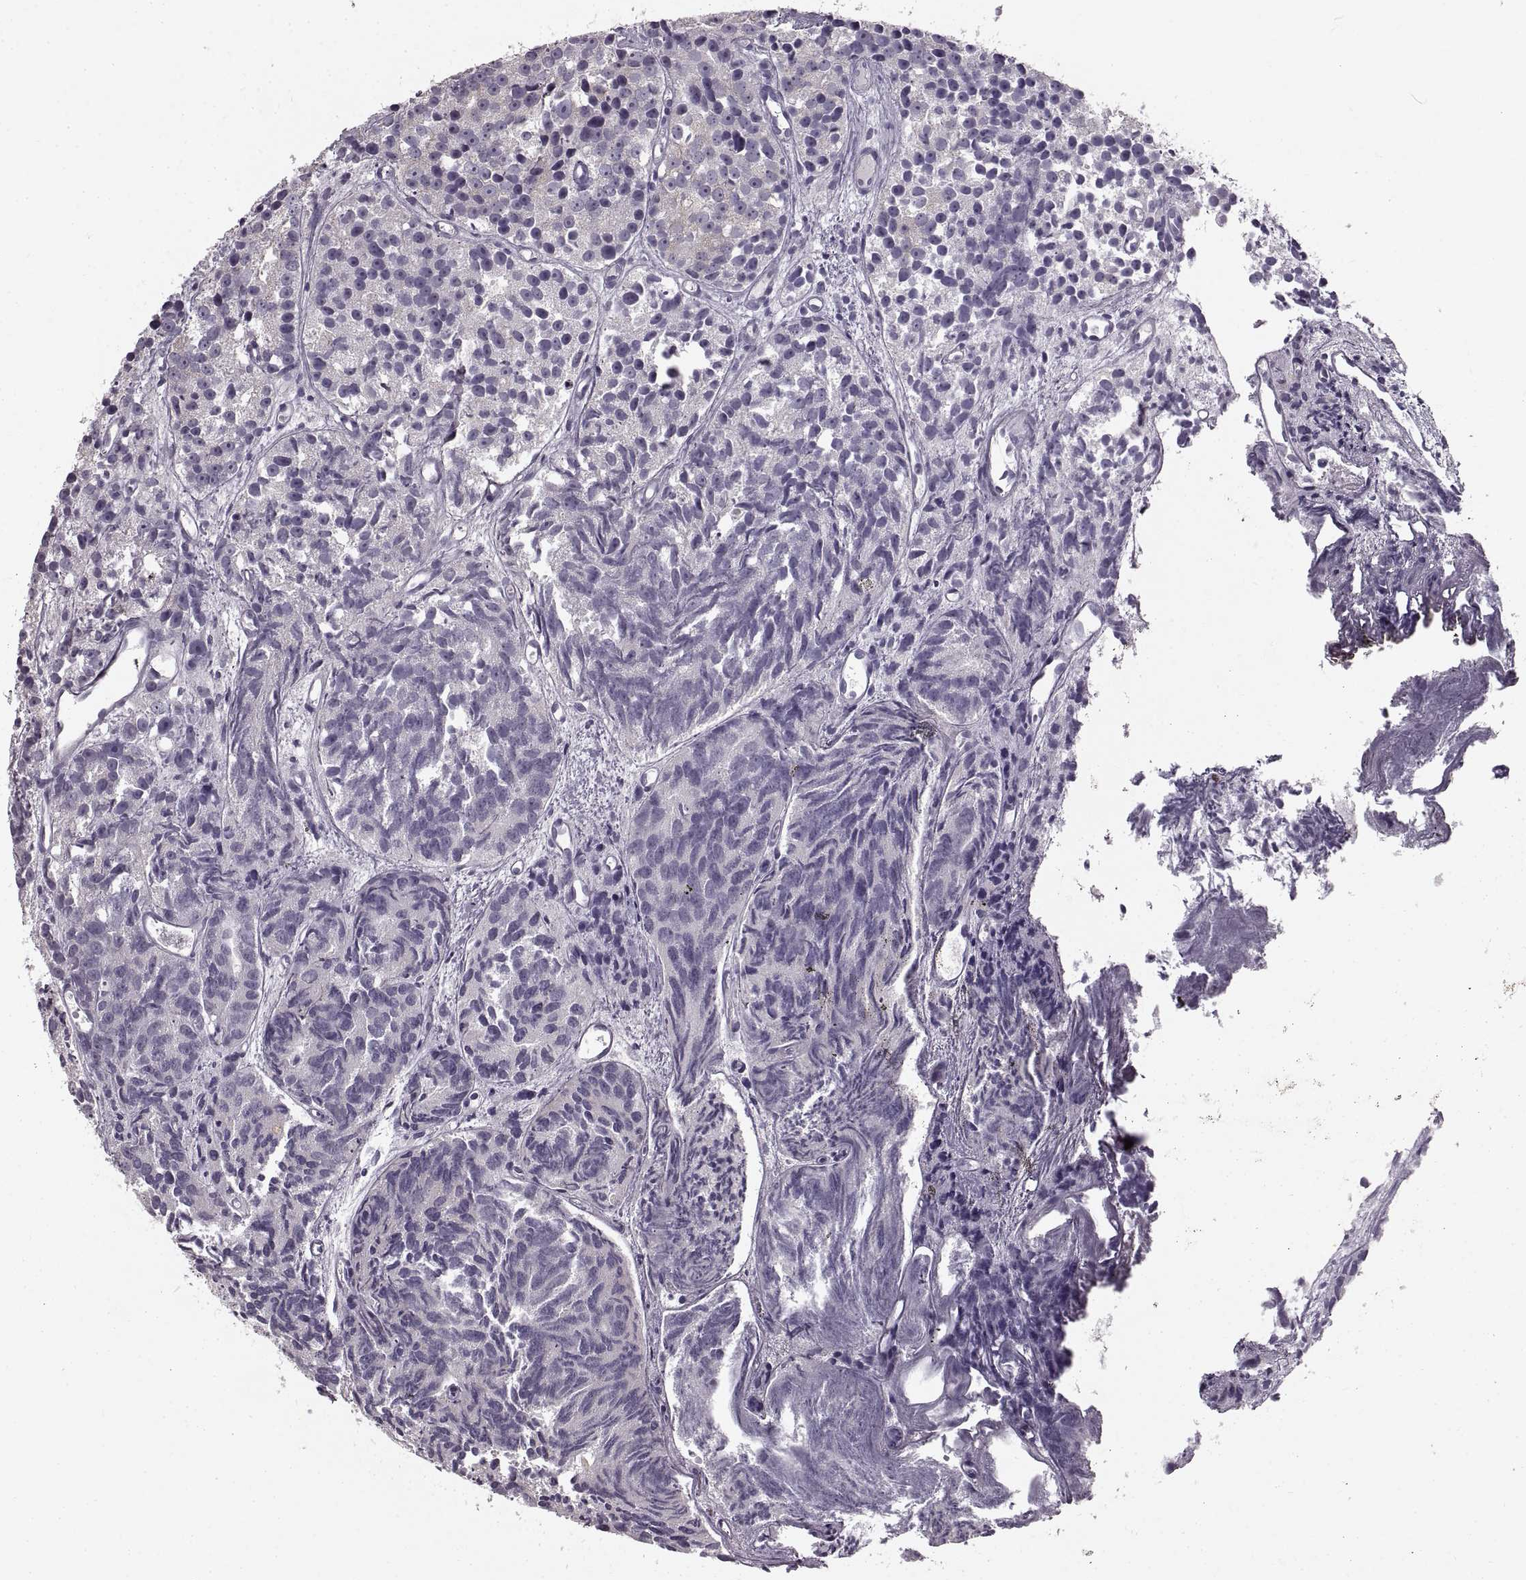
{"staining": {"intensity": "negative", "quantity": "none", "location": "none"}, "tissue": "prostate cancer", "cell_type": "Tumor cells", "image_type": "cancer", "snomed": [{"axis": "morphology", "description": "Adenocarcinoma, High grade"}, {"axis": "topography", "description": "Prostate"}], "caption": "Image shows no significant protein positivity in tumor cells of adenocarcinoma (high-grade) (prostate).", "gene": "CNTN1", "patient": {"sex": "male", "age": 77}}